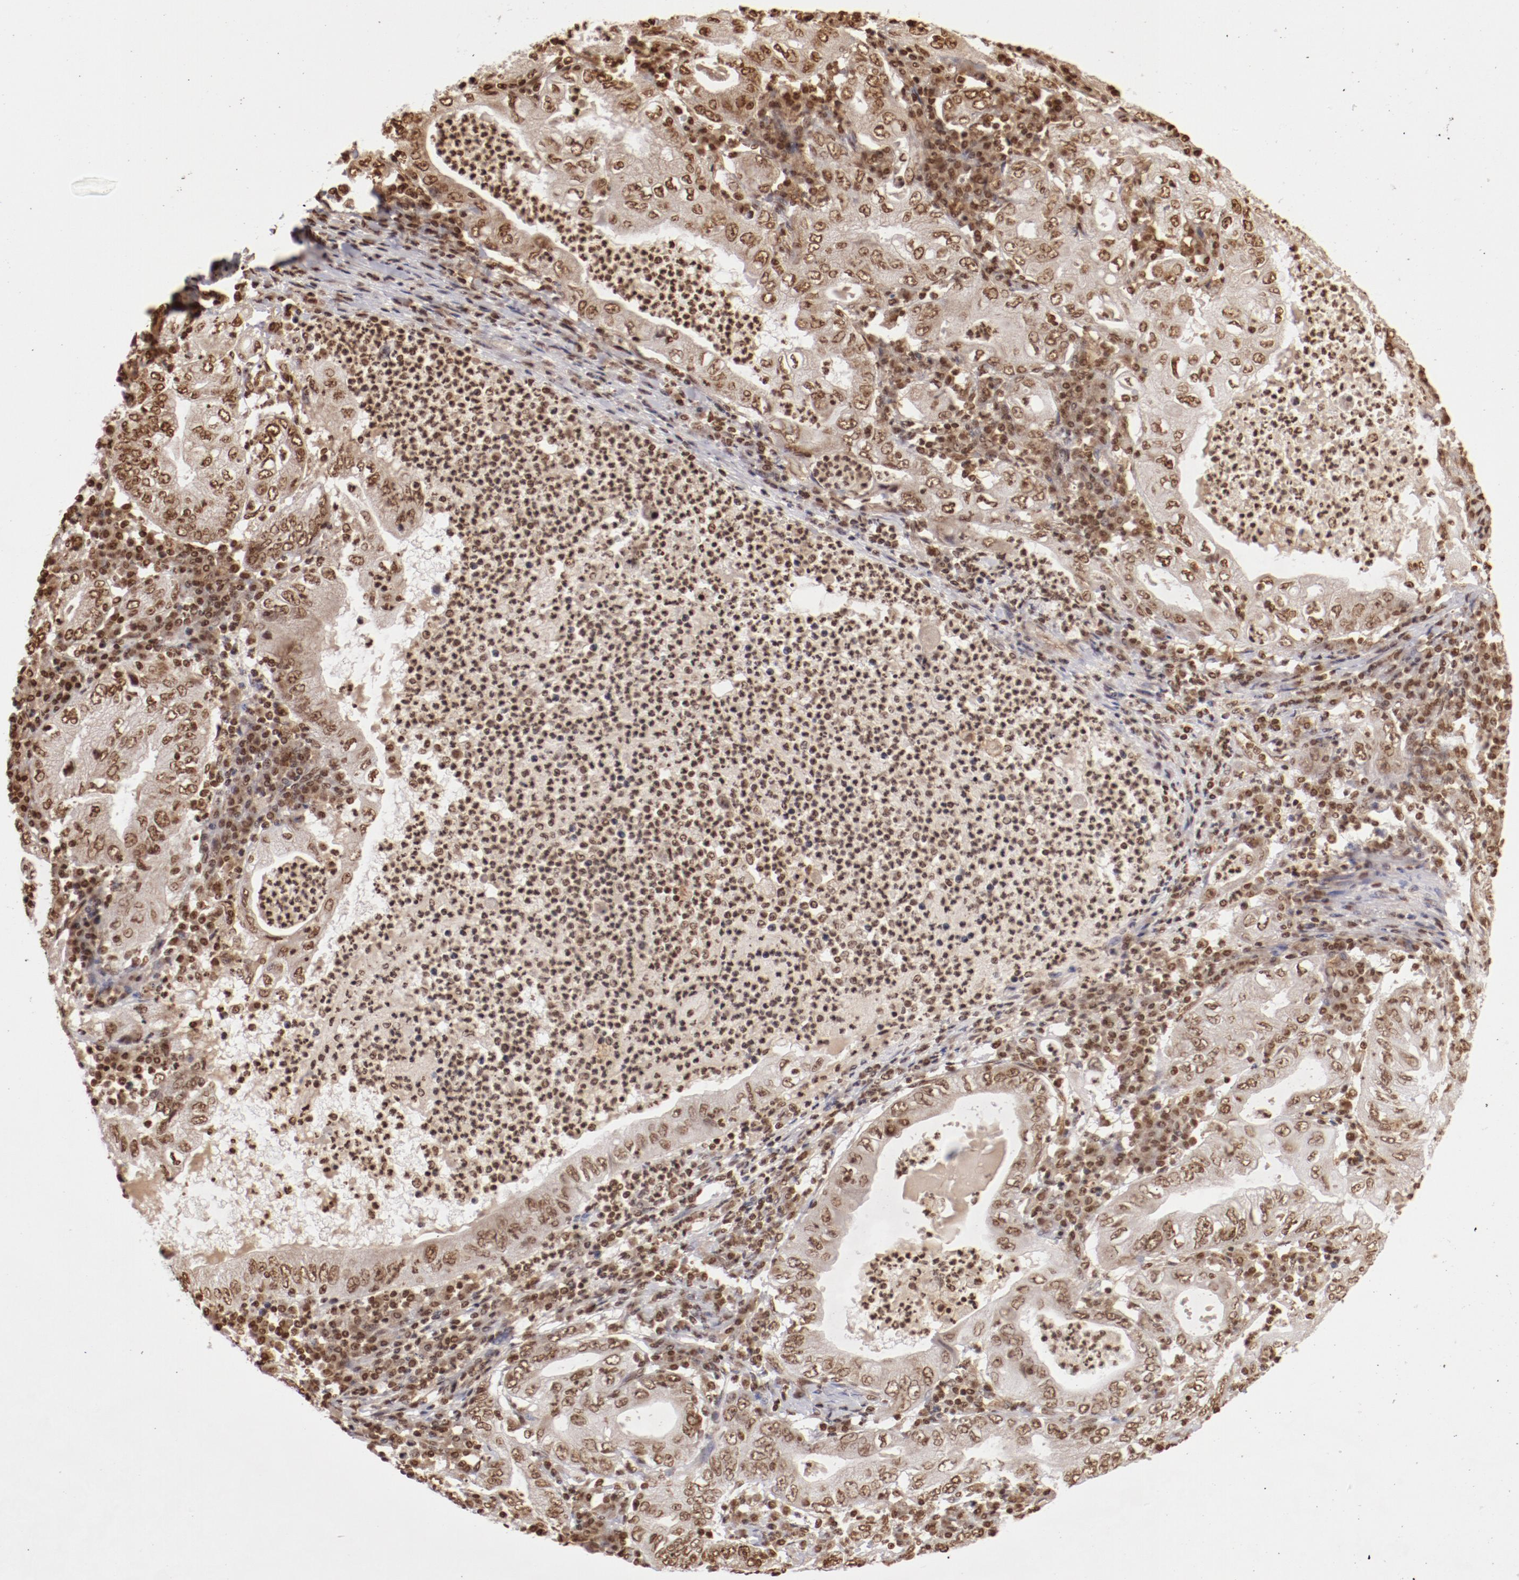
{"staining": {"intensity": "moderate", "quantity": ">75%", "location": "nuclear"}, "tissue": "stomach cancer", "cell_type": "Tumor cells", "image_type": "cancer", "snomed": [{"axis": "morphology", "description": "Normal tissue, NOS"}, {"axis": "morphology", "description": "Adenocarcinoma, NOS"}, {"axis": "topography", "description": "Esophagus"}, {"axis": "topography", "description": "Stomach, upper"}, {"axis": "topography", "description": "Peripheral nerve tissue"}], "caption": "A brown stain highlights moderate nuclear positivity of a protein in human stomach adenocarcinoma tumor cells.", "gene": "ABL2", "patient": {"sex": "male", "age": 62}}